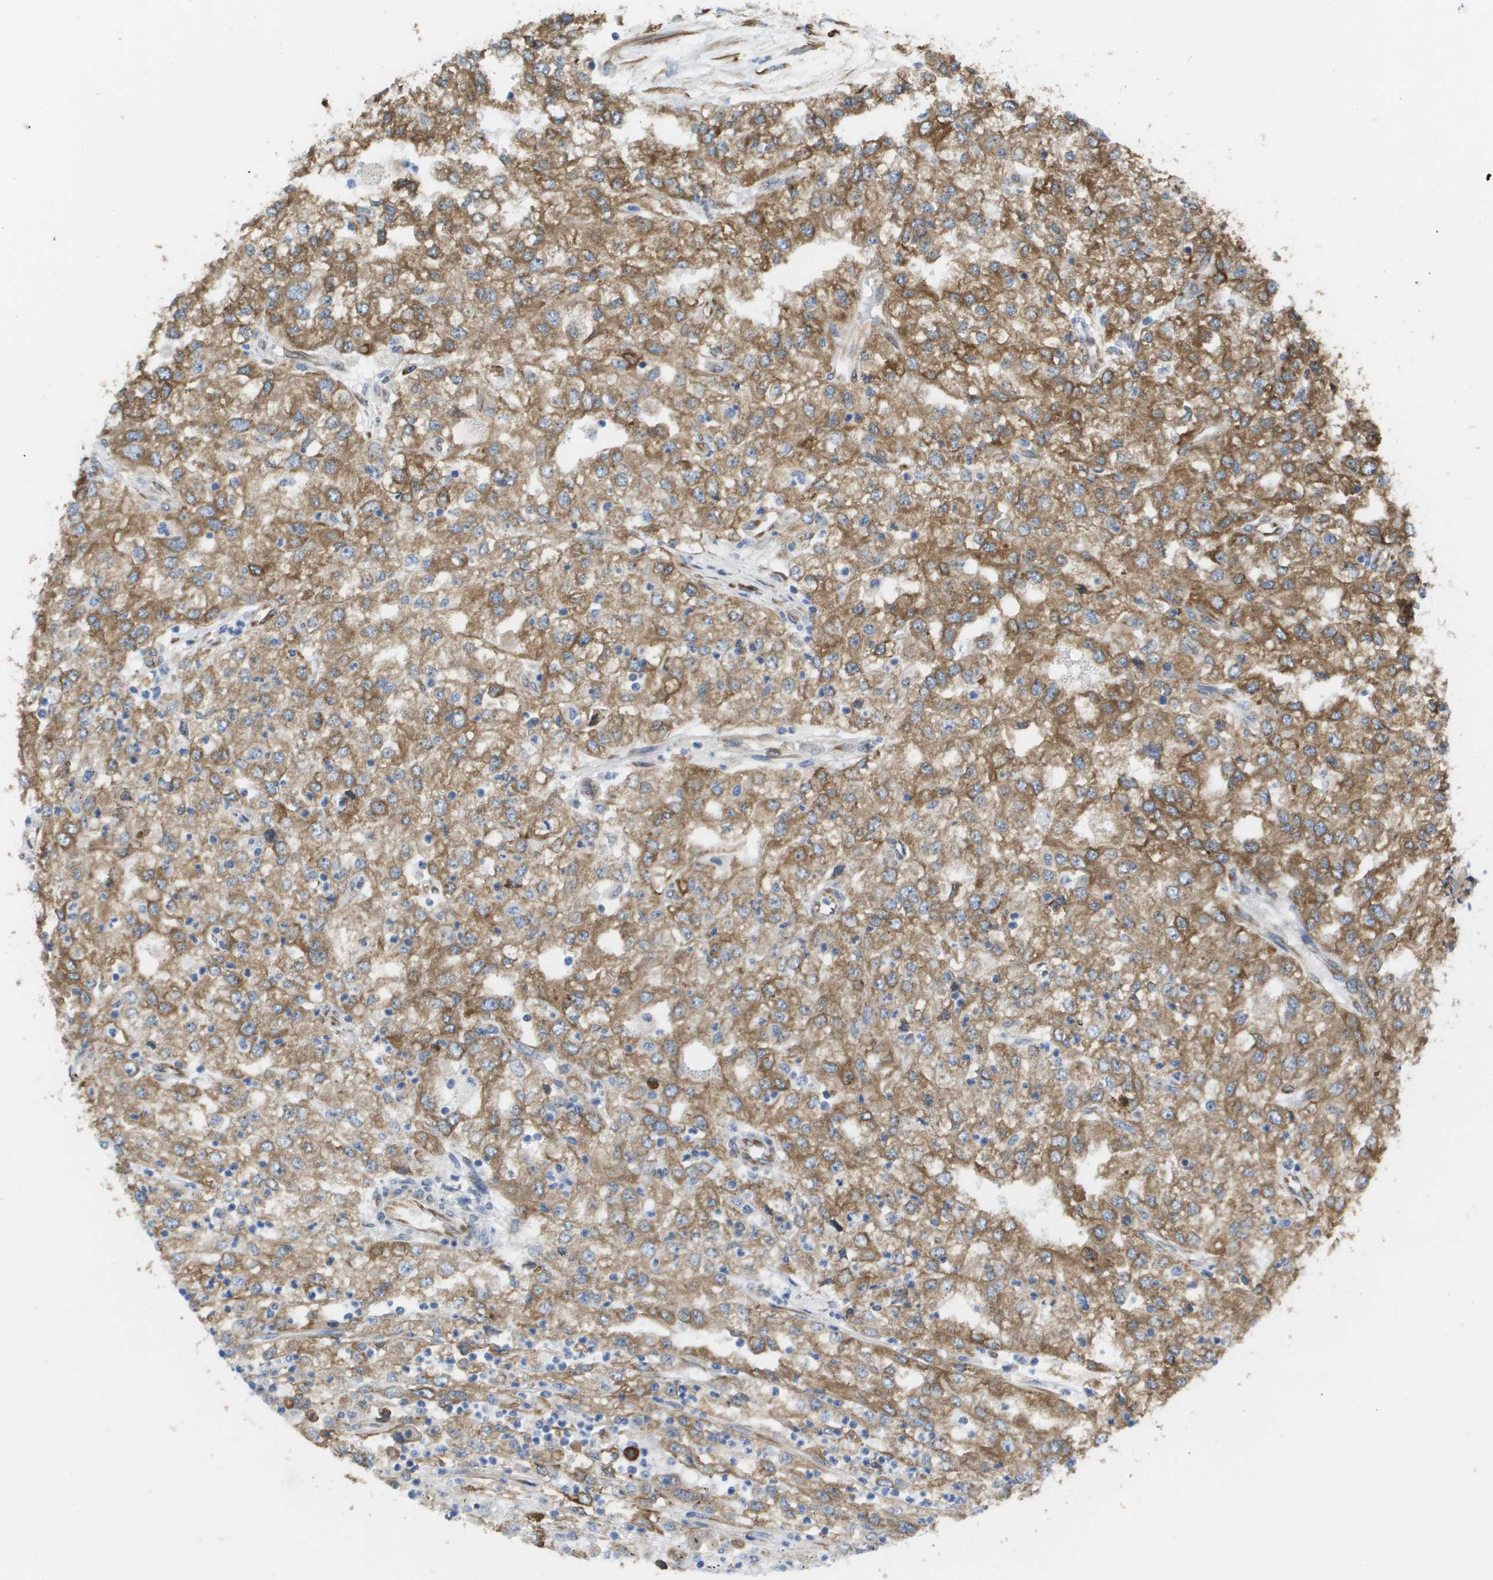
{"staining": {"intensity": "moderate", "quantity": ">75%", "location": "cytoplasmic/membranous"}, "tissue": "renal cancer", "cell_type": "Tumor cells", "image_type": "cancer", "snomed": [{"axis": "morphology", "description": "Adenocarcinoma, NOS"}, {"axis": "topography", "description": "Kidney"}], "caption": "Renal adenocarcinoma stained for a protein (brown) displays moderate cytoplasmic/membranous positive expression in approximately >75% of tumor cells.", "gene": "ST3GAL2", "patient": {"sex": "female", "age": 54}}